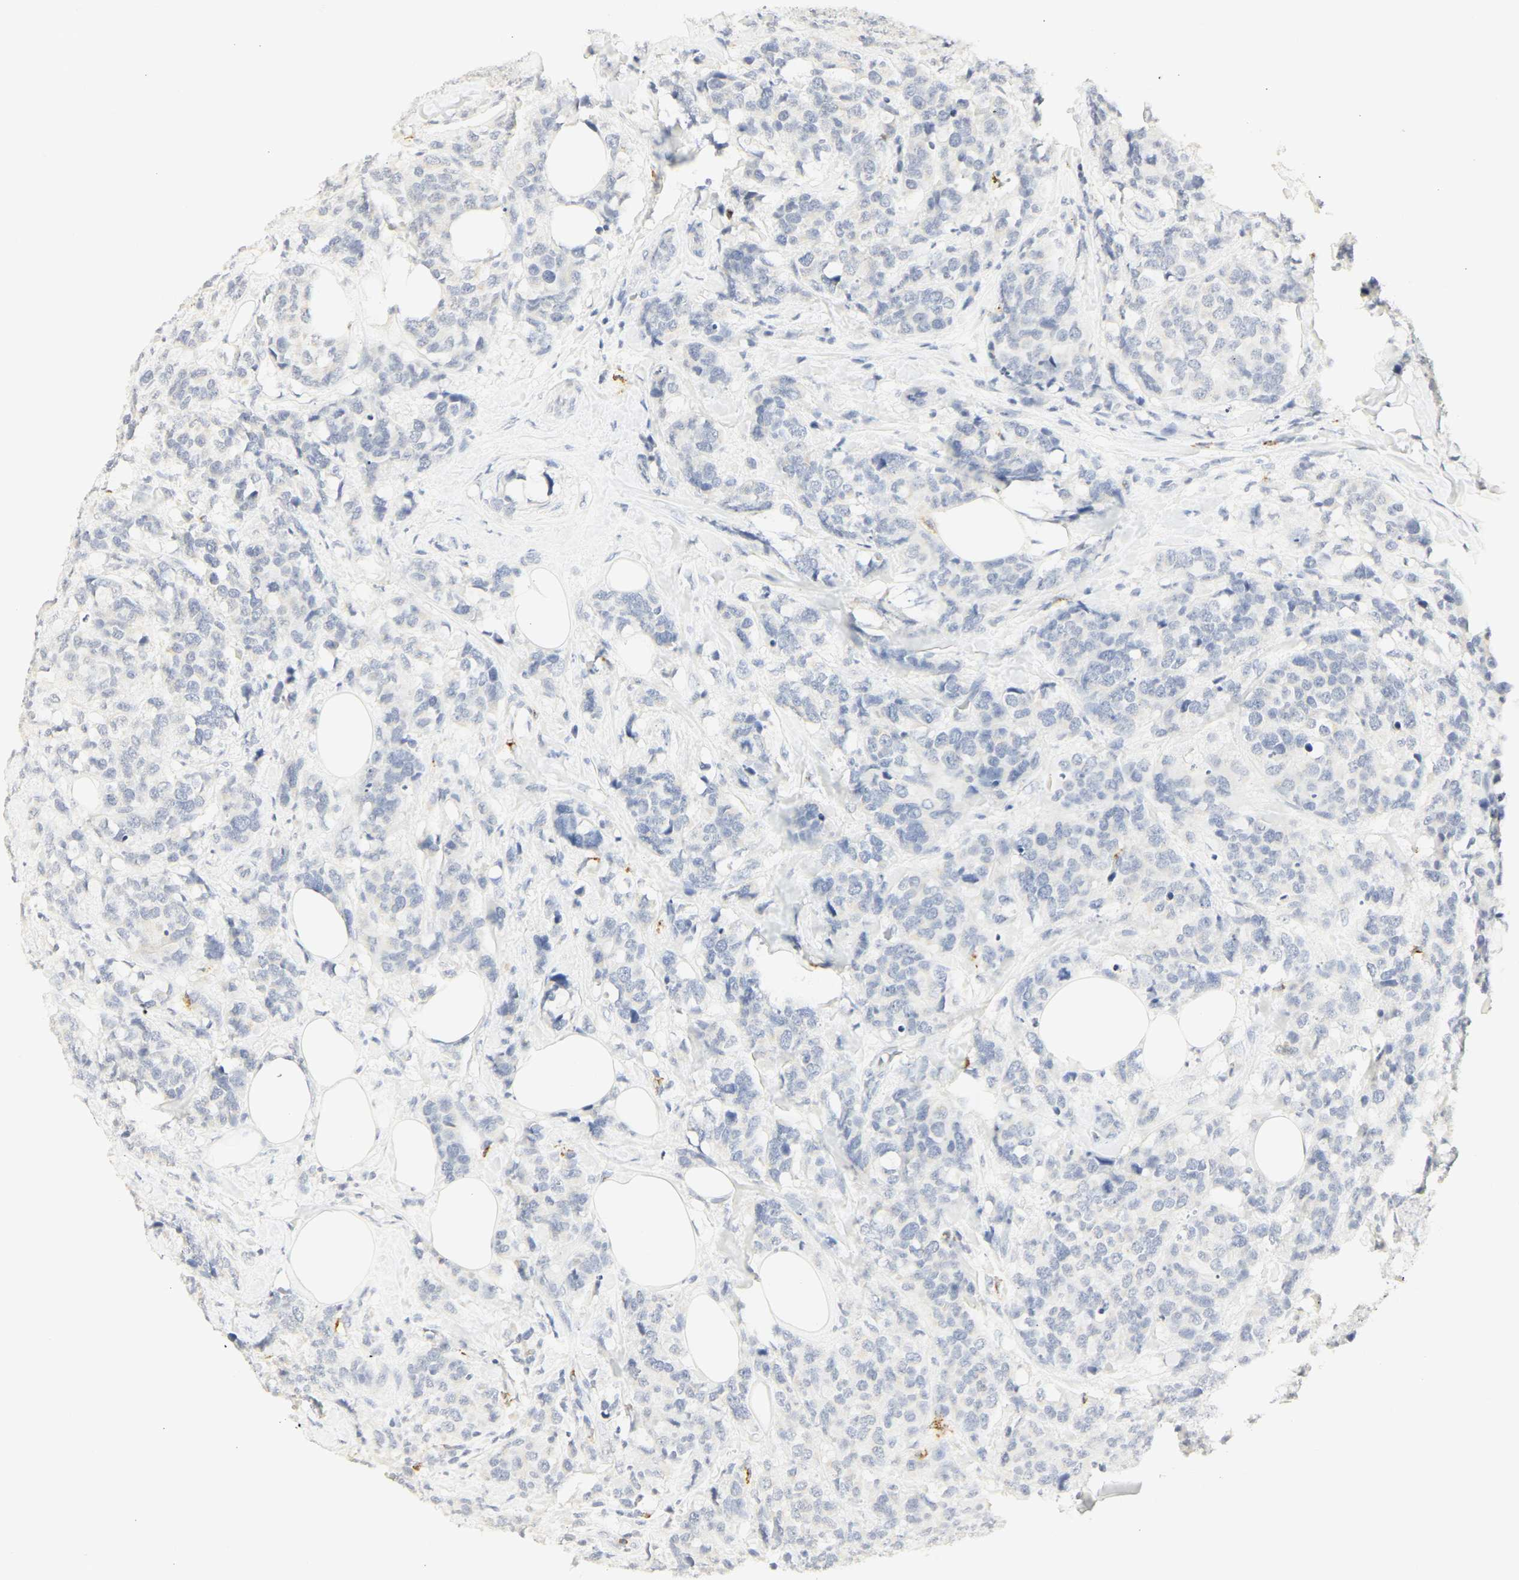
{"staining": {"intensity": "negative", "quantity": "none", "location": "none"}, "tissue": "breast cancer", "cell_type": "Tumor cells", "image_type": "cancer", "snomed": [{"axis": "morphology", "description": "Lobular carcinoma"}, {"axis": "topography", "description": "Breast"}], "caption": "A high-resolution photomicrograph shows immunohistochemistry (IHC) staining of breast cancer, which displays no significant positivity in tumor cells.", "gene": "MPO", "patient": {"sex": "female", "age": 59}}